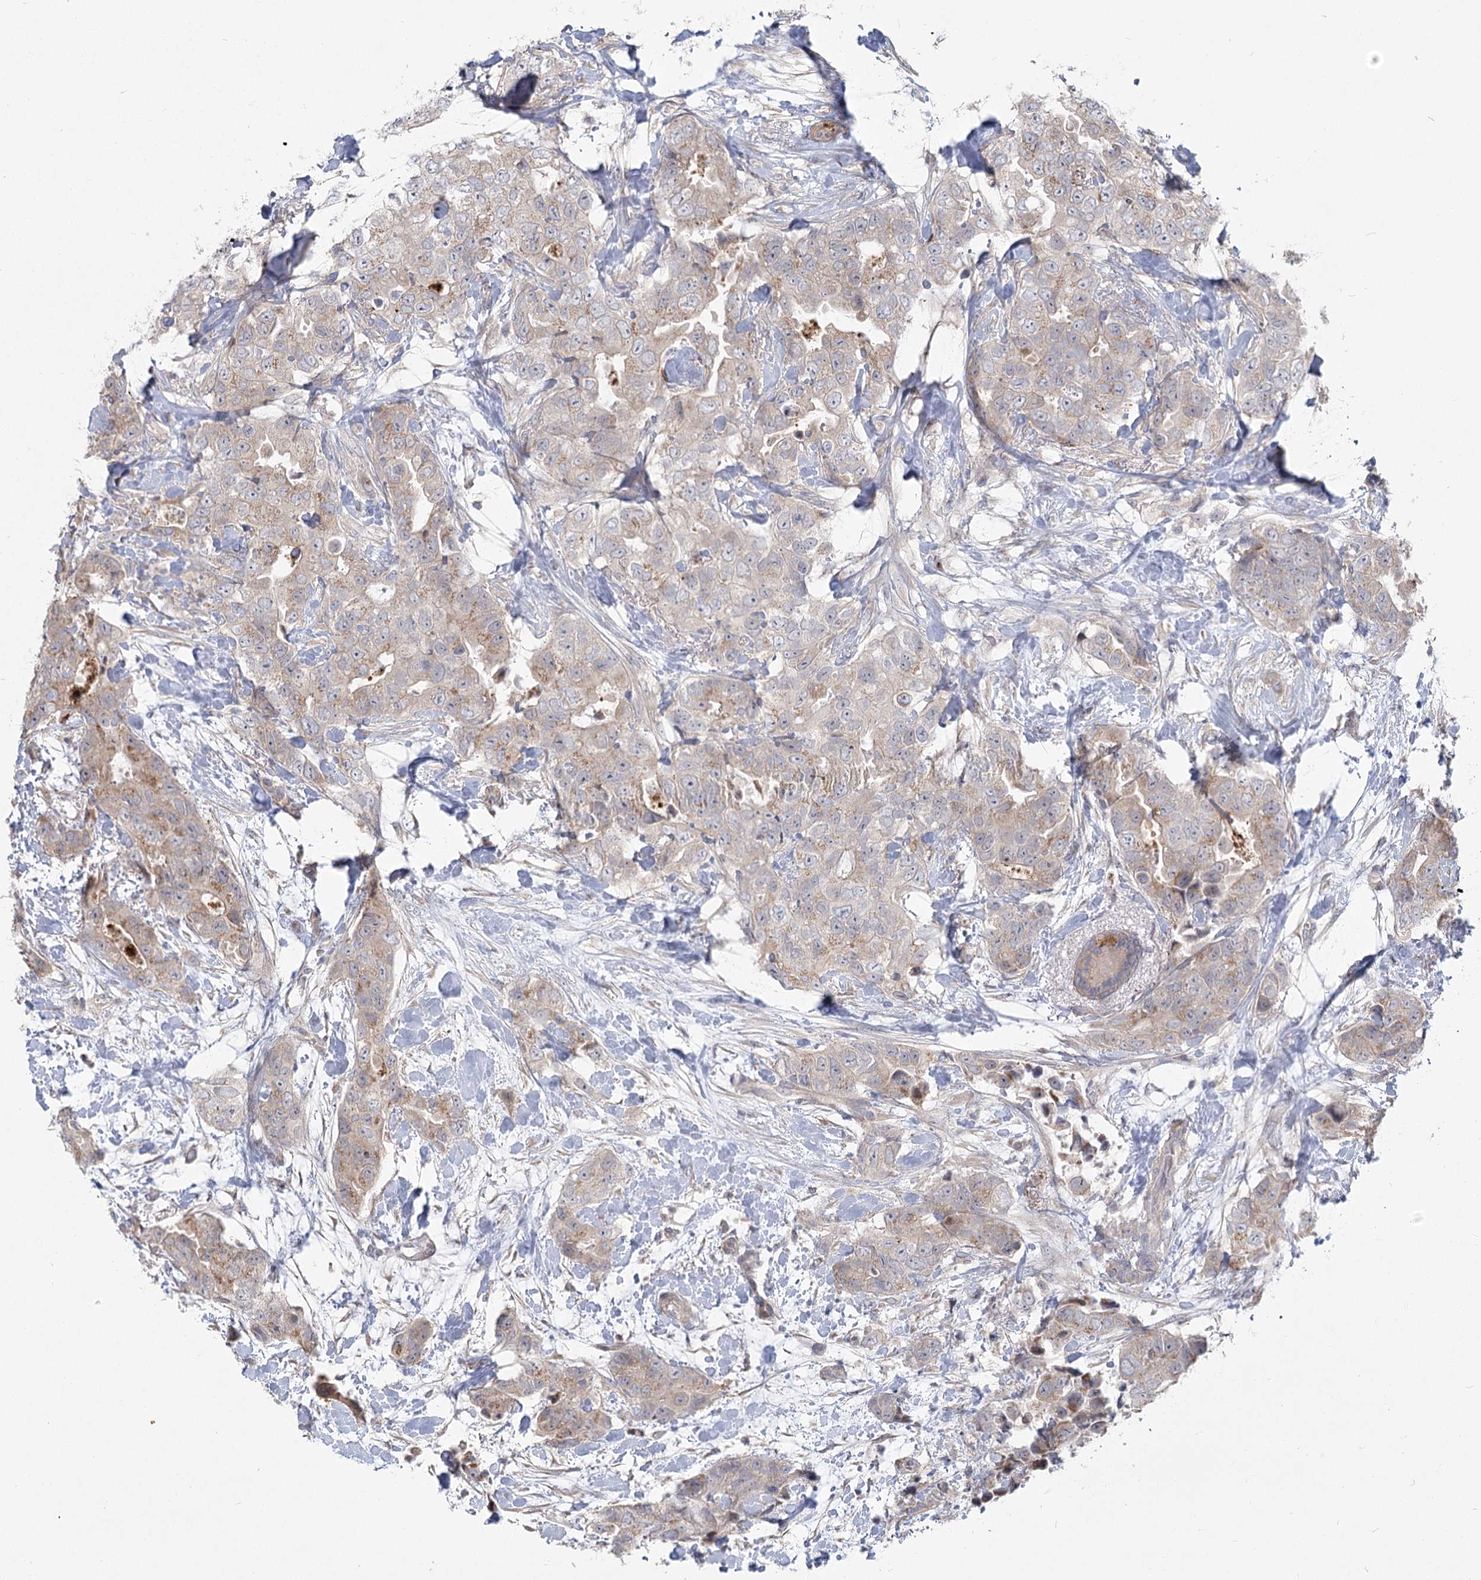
{"staining": {"intensity": "weak", "quantity": "25%-75%", "location": "cytoplasmic/membranous"}, "tissue": "breast cancer", "cell_type": "Tumor cells", "image_type": "cancer", "snomed": [{"axis": "morphology", "description": "Duct carcinoma"}, {"axis": "topography", "description": "Breast"}], "caption": "Immunohistochemistry (IHC) histopathology image of neoplastic tissue: infiltrating ductal carcinoma (breast) stained using immunohistochemistry reveals low levels of weak protein expression localized specifically in the cytoplasmic/membranous of tumor cells, appearing as a cytoplasmic/membranous brown color.", "gene": "SPINK13", "patient": {"sex": "female", "age": 62}}